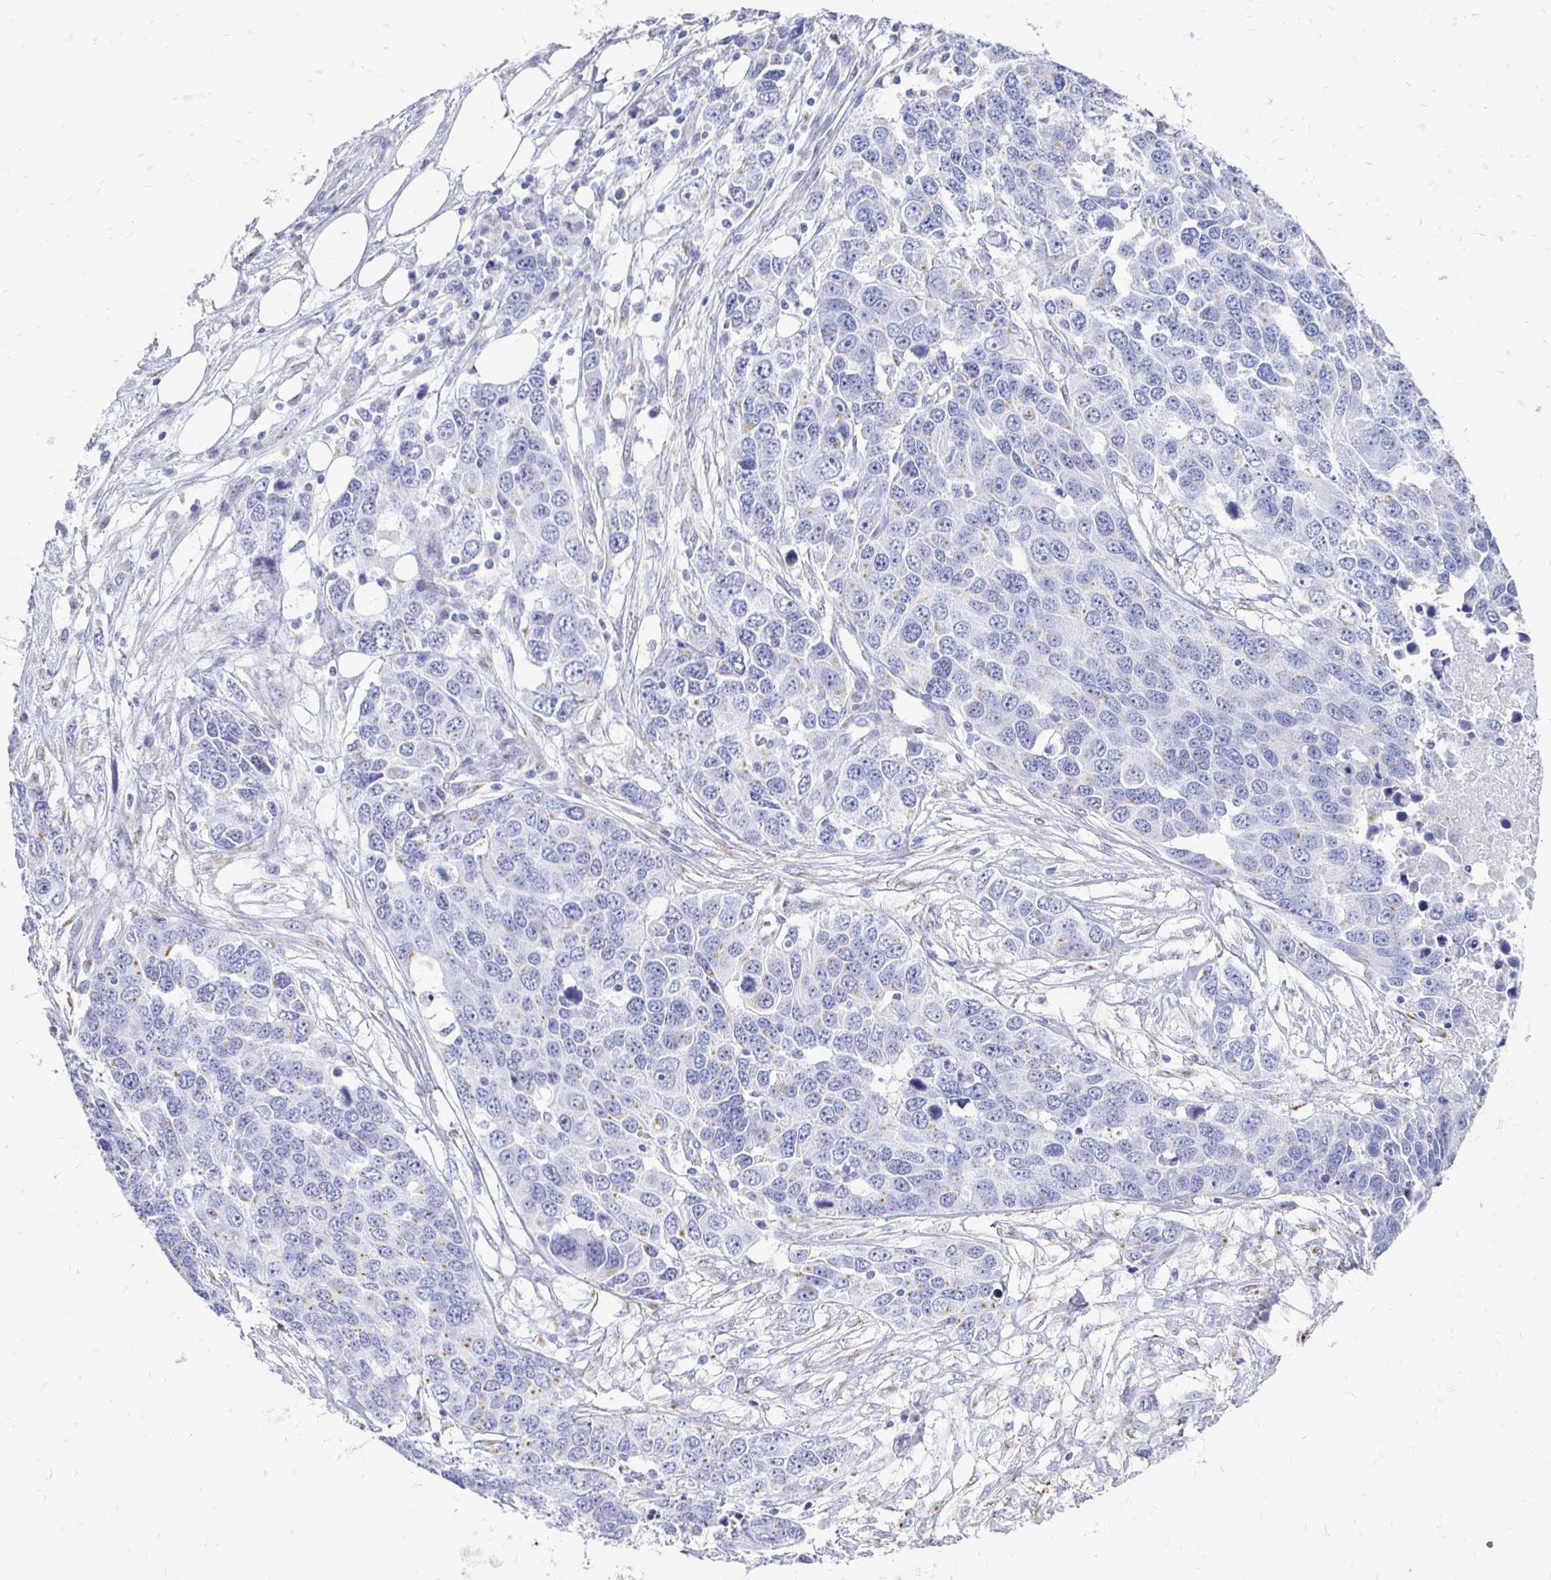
{"staining": {"intensity": "weak", "quantity": "<25%", "location": "cytoplasmic/membranous"}, "tissue": "ovarian cancer", "cell_type": "Tumor cells", "image_type": "cancer", "snomed": [{"axis": "morphology", "description": "Cystadenocarcinoma, serous, NOS"}, {"axis": "topography", "description": "Ovary"}], "caption": "An immunohistochemistry (IHC) photomicrograph of ovarian cancer (serous cystadenocarcinoma) is shown. There is no staining in tumor cells of ovarian cancer (serous cystadenocarcinoma). (Brightfield microscopy of DAB (3,3'-diaminobenzidine) immunohistochemistry at high magnification).", "gene": "PAGE4", "patient": {"sex": "female", "age": 76}}